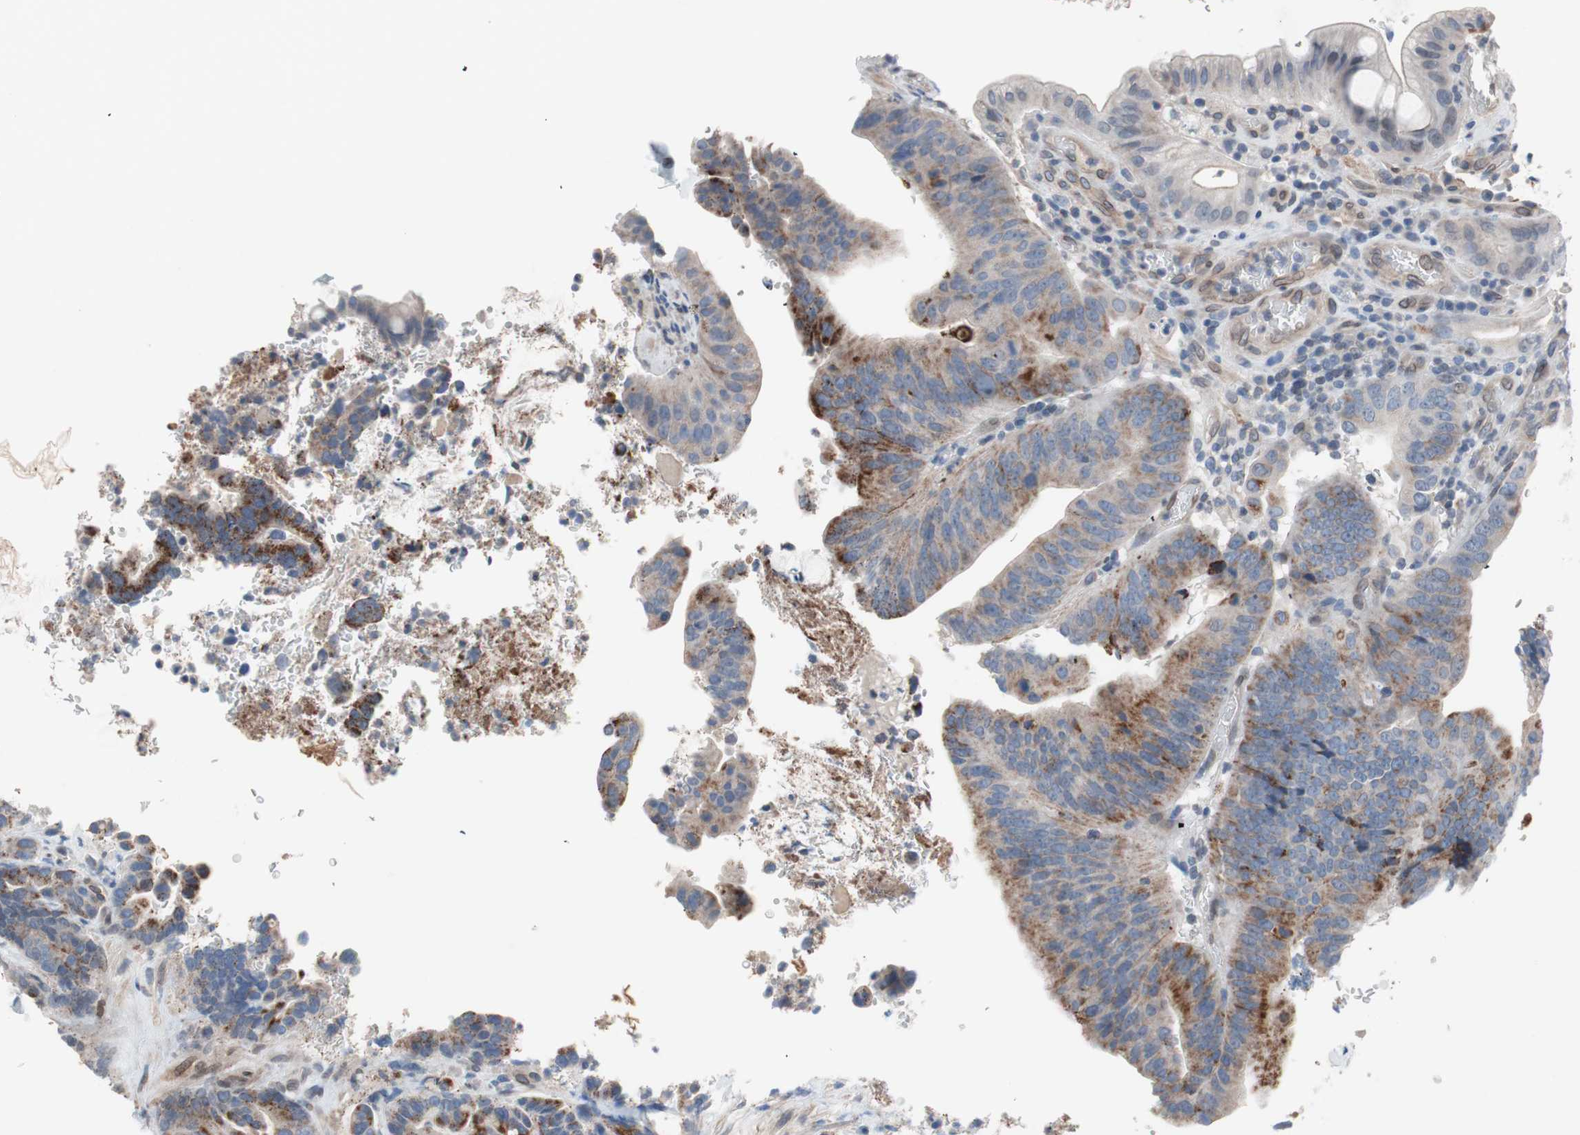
{"staining": {"intensity": "moderate", "quantity": "25%-75%", "location": "cytoplasmic/membranous"}, "tissue": "colorectal cancer", "cell_type": "Tumor cells", "image_type": "cancer", "snomed": [{"axis": "morphology", "description": "Normal tissue, NOS"}, {"axis": "morphology", "description": "Adenocarcinoma, NOS"}, {"axis": "topography", "description": "Colon"}], "caption": "Immunohistochemical staining of human colorectal adenocarcinoma shows medium levels of moderate cytoplasmic/membranous positivity in about 25%-75% of tumor cells.", "gene": "ARNT2", "patient": {"sex": "male", "age": 82}}